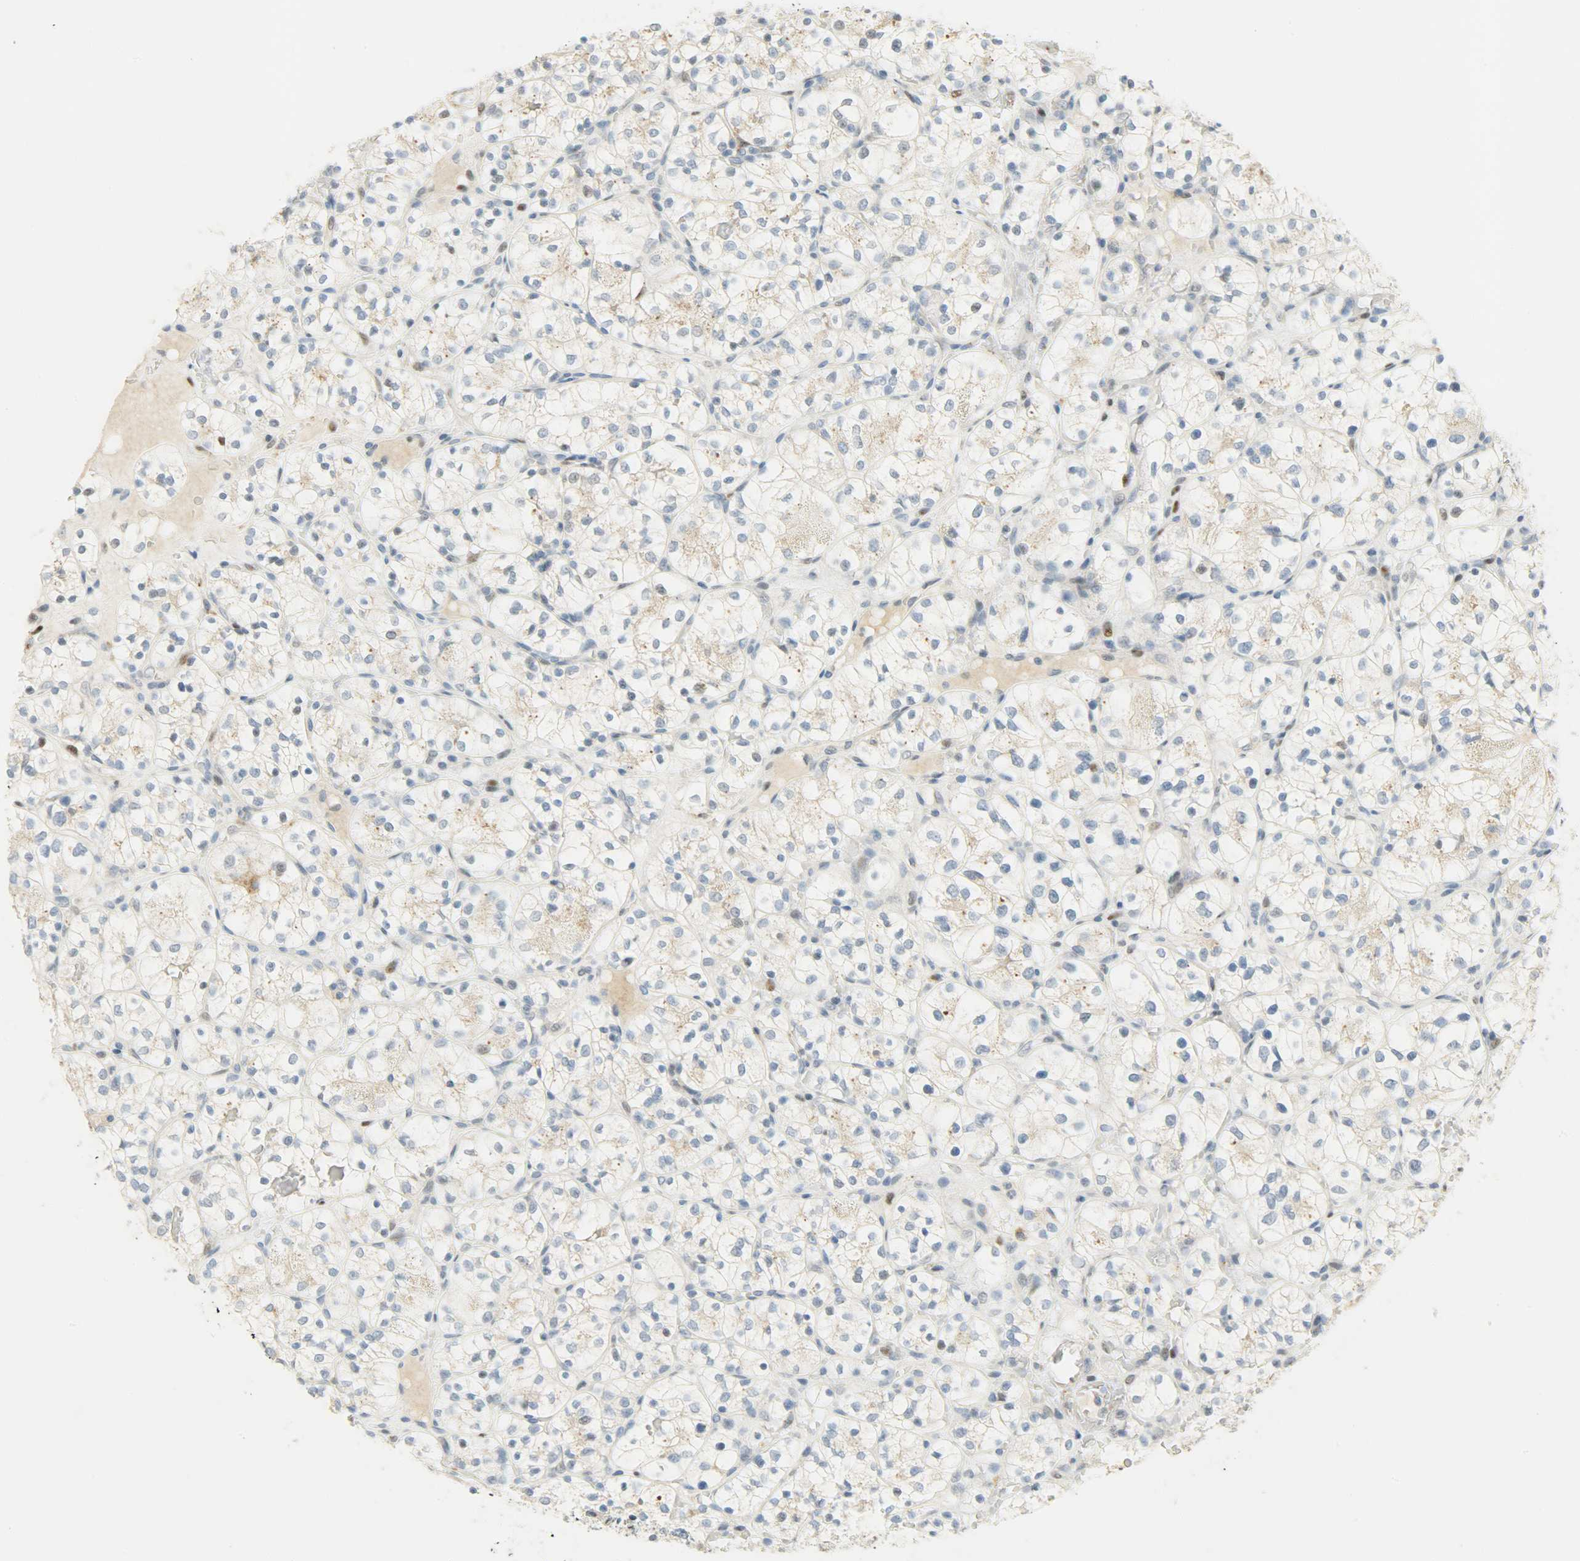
{"staining": {"intensity": "negative", "quantity": "none", "location": "none"}, "tissue": "renal cancer", "cell_type": "Tumor cells", "image_type": "cancer", "snomed": [{"axis": "morphology", "description": "Adenocarcinoma, NOS"}, {"axis": "topography", "description": "Kidney"}], "caption": "This is an immunohistochemistry (IHC) photomicrograph of human renal cancer (adenocarcinoma). There is no positivity in tumor cells.", "gene": "JUNB", "patient": {"sex": "female", "age": 60}}